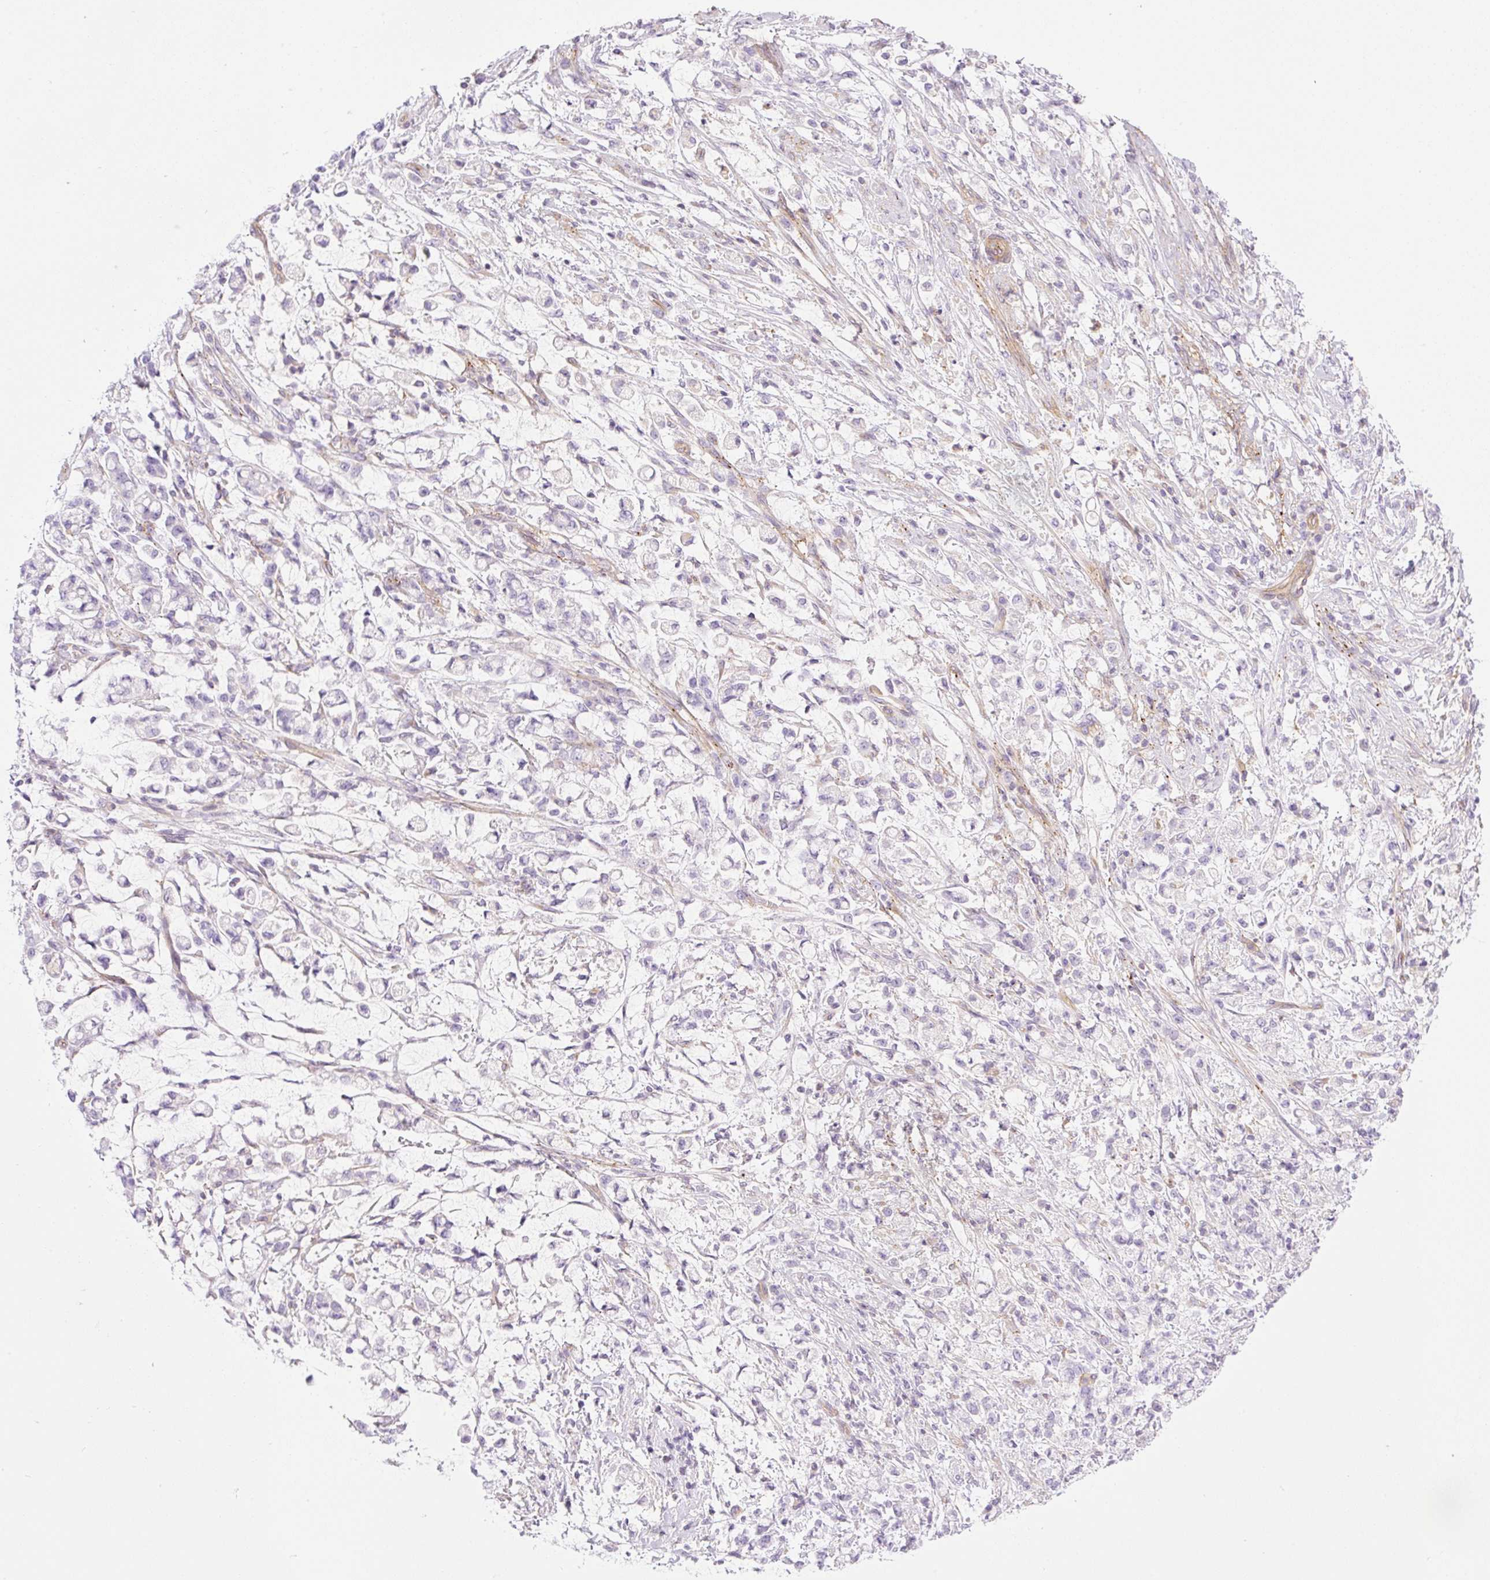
{"staining": {"intensity": "negative", "quantity": "none", "location": "none"}, "tissue": "stomach cancer", "cell_type": "Tumor cells", "image_type": "cancer", "snomed": [{"axis": "morphology", "description": "Adenocarcinoma, NOS"}, {"axis": "topography", "description": "Stomach"}], "caption": "Immunohistochemical staining of human adenocarcinoma (stomach) shows no significant staining in tumor cells.", "gene": "EHD3", "patient": {"sex": "female", "age": 60}}